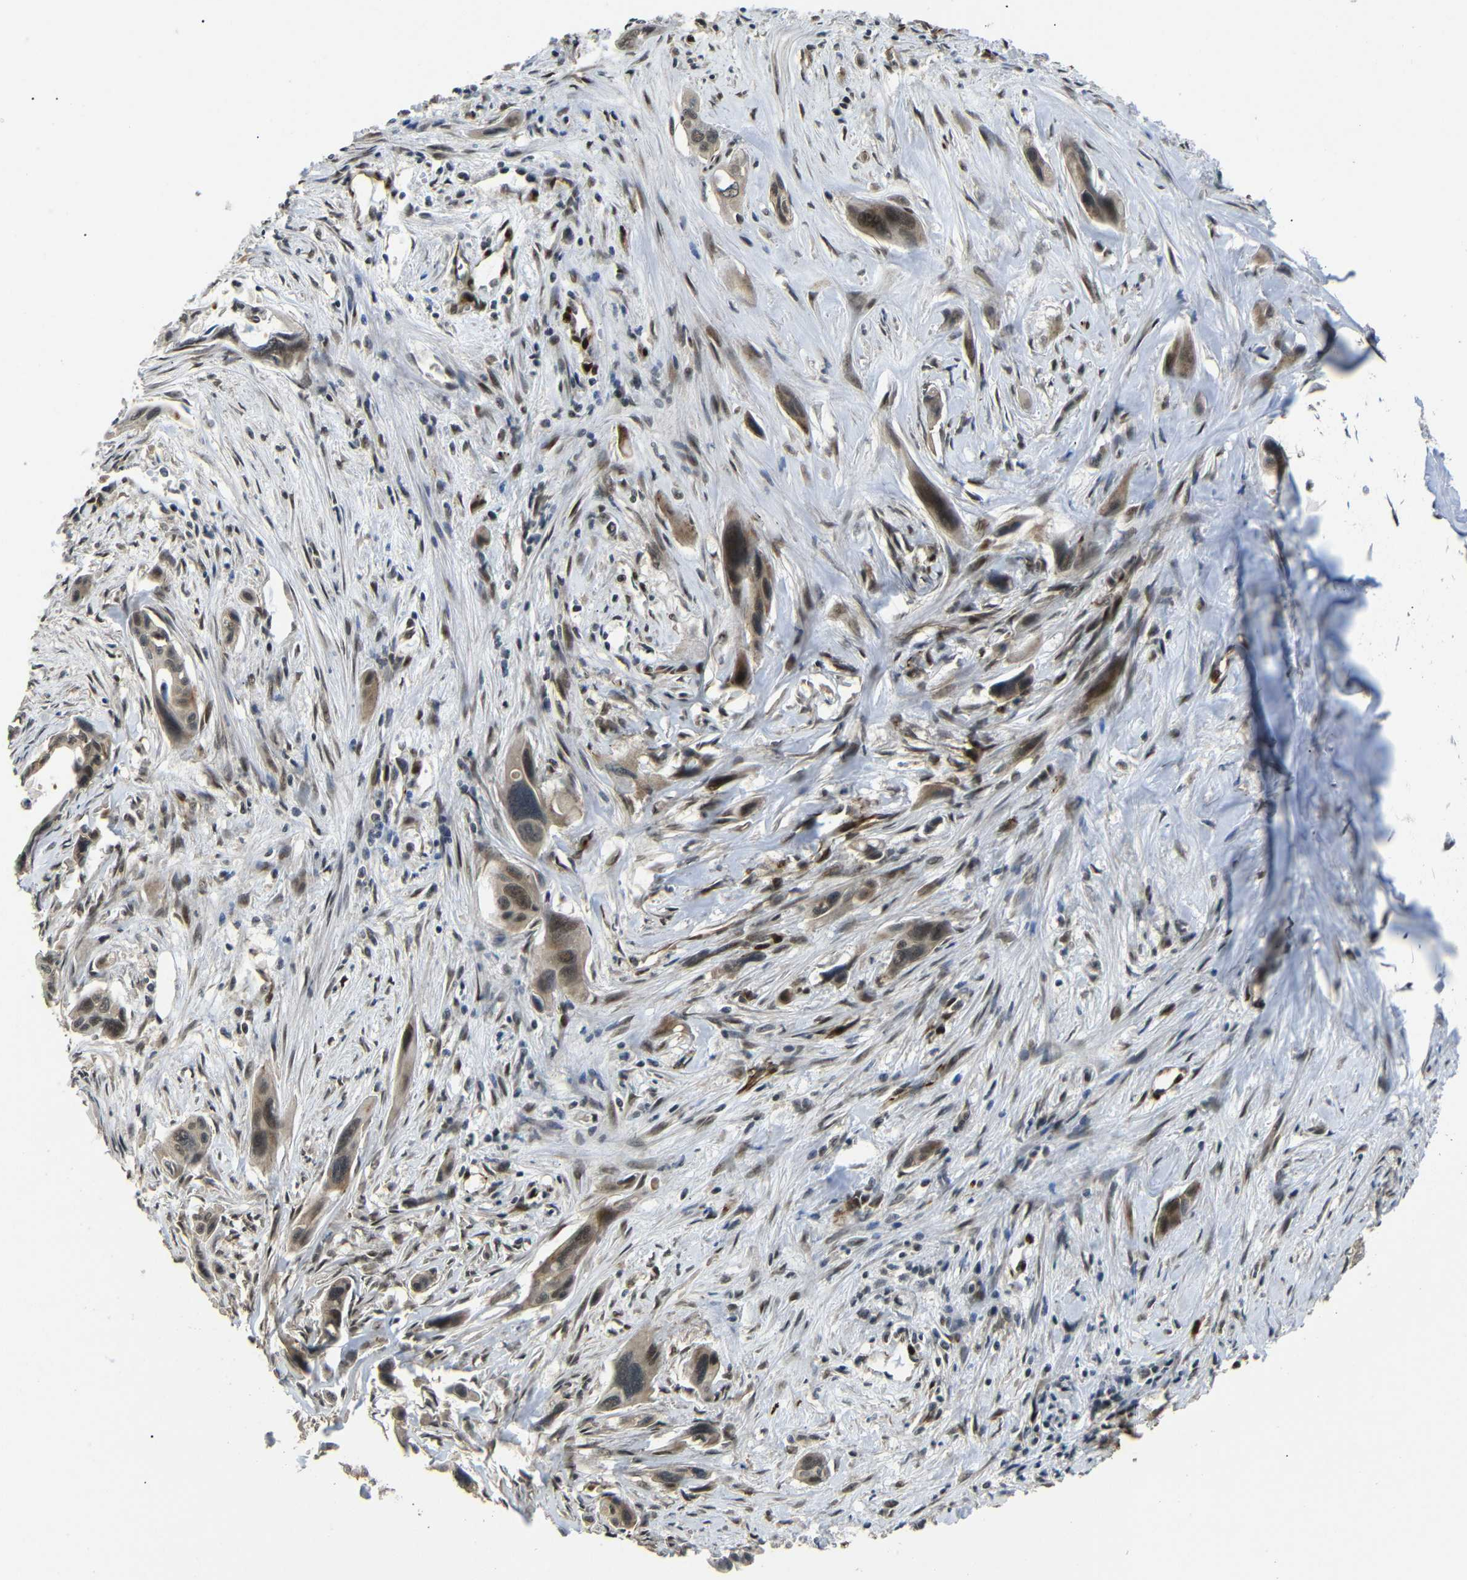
{"staining": {"intensity": "moderate", "quantity": ">75%", "location": "cytoplasmic/membranous,nuclear"}, "tissue": "pancreatic cancer", "cell_type": "Tumor cells", "image_type": "cancer", "snomed": [{"axis": "morphology", "description": "Adenocarcinoma, NOS"}, {"axis": "topography", "description": "Pancreas"}], "caption": "The image demonstrates immunohistochemical staining of pancreatic cancer (adenocarcinoma). There is moderate cytoplasmic/membranous and nuclear expression is appreciated in about >75% of tumor cells.", "gene": "TBX2", "patient": {"sex": "male", "age": 73}}